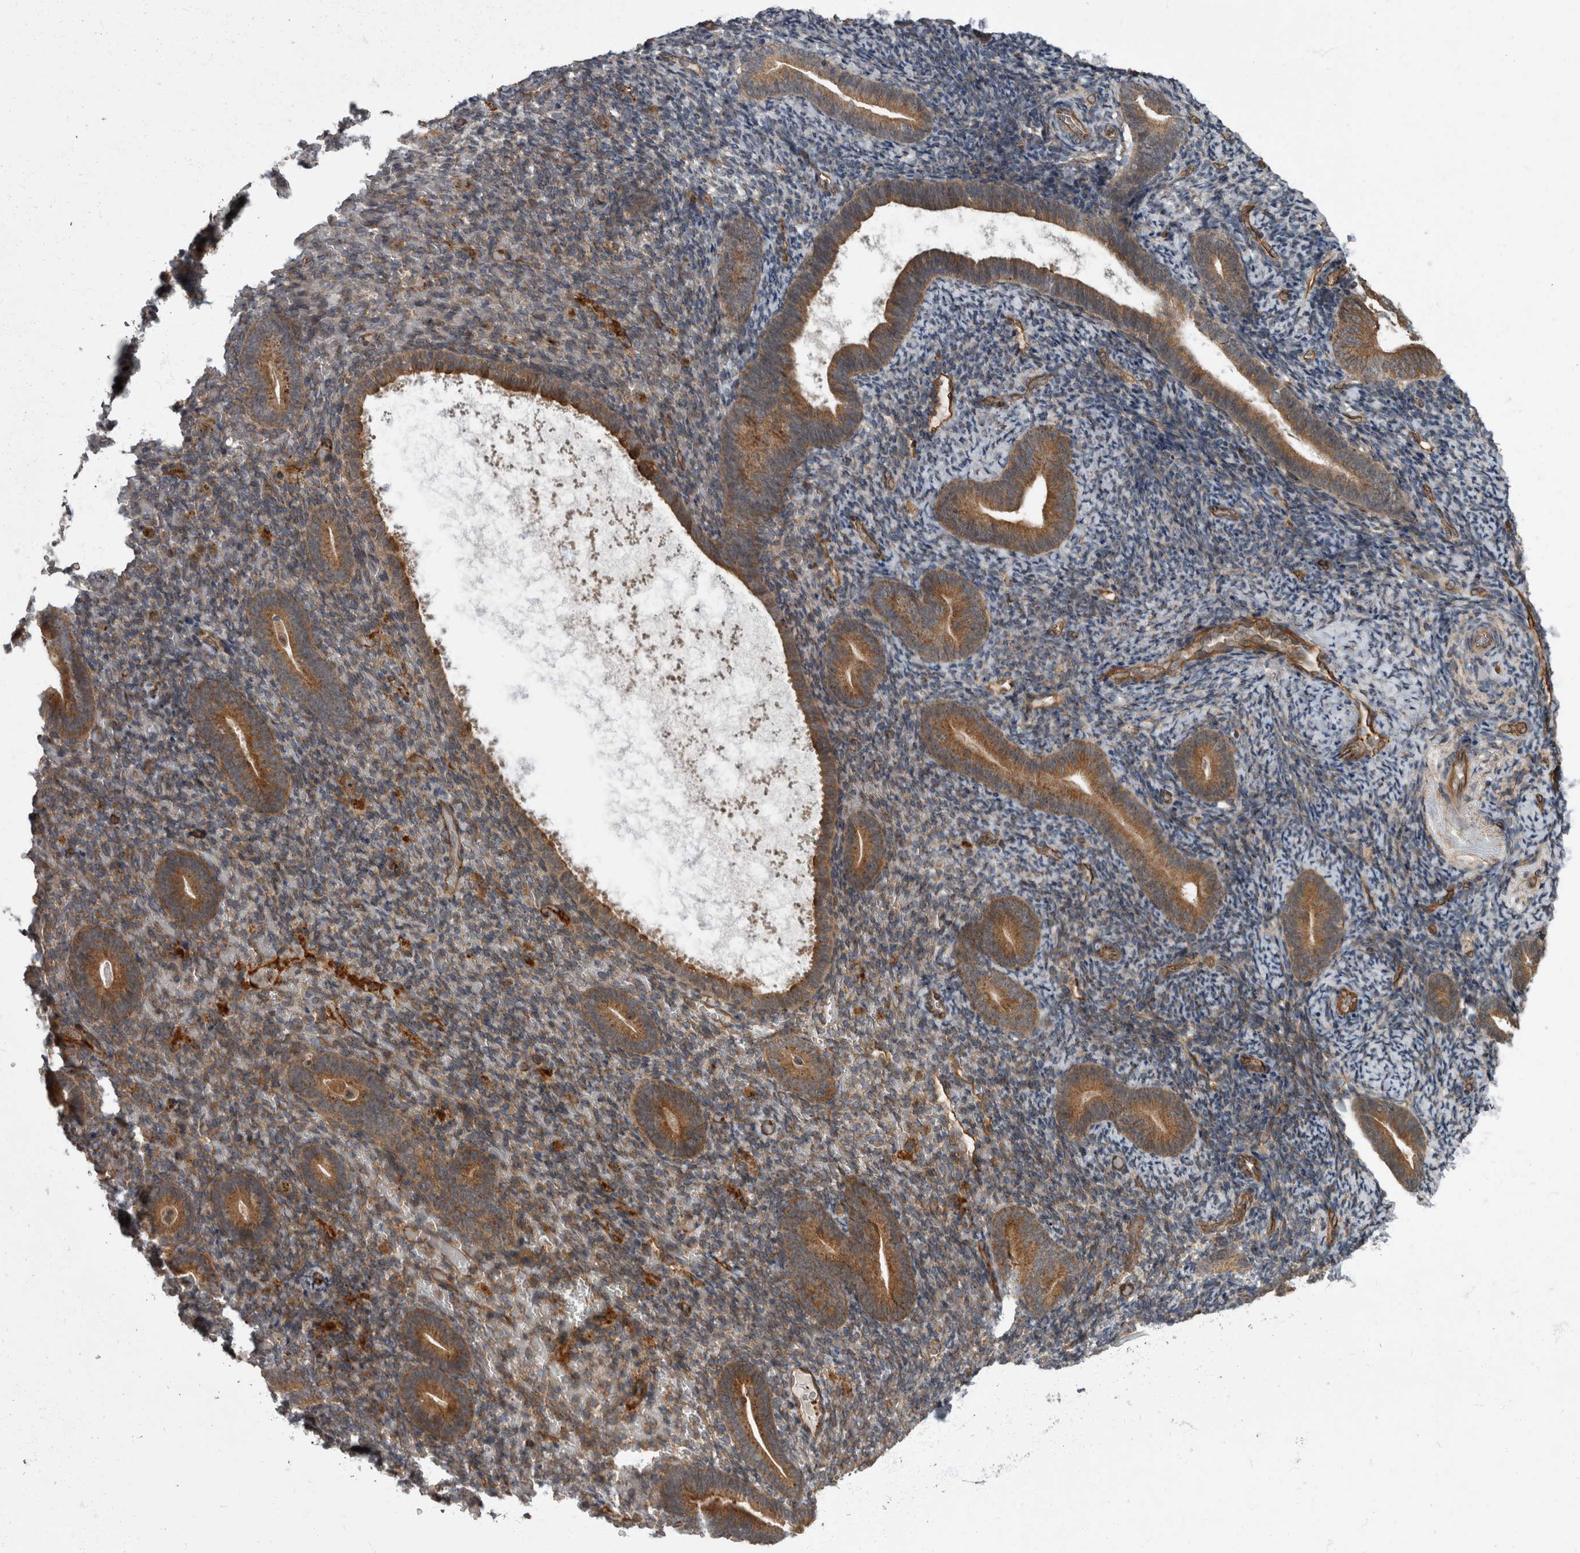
{"staining": {"intensity": "moderate", "quantity": "<25%", "location": "cytoplasmic/membranous"}, "tissue": "endometrium", "cell_type": "Cells in endometrial stroma", "image_type": "normal", "snomed": [{"axis": "morphology", "description": "Normal tissue, NOS"}, {"axis": "topography", "description": "Endometrium"}], "caption": "Normal endometrium demonstrates moderate cytoplasmic/membranous expression in about <25% of cells in endometrial stroma.", "gene": "VEGFD", "patient": {"sex": "female", "age": 51}}